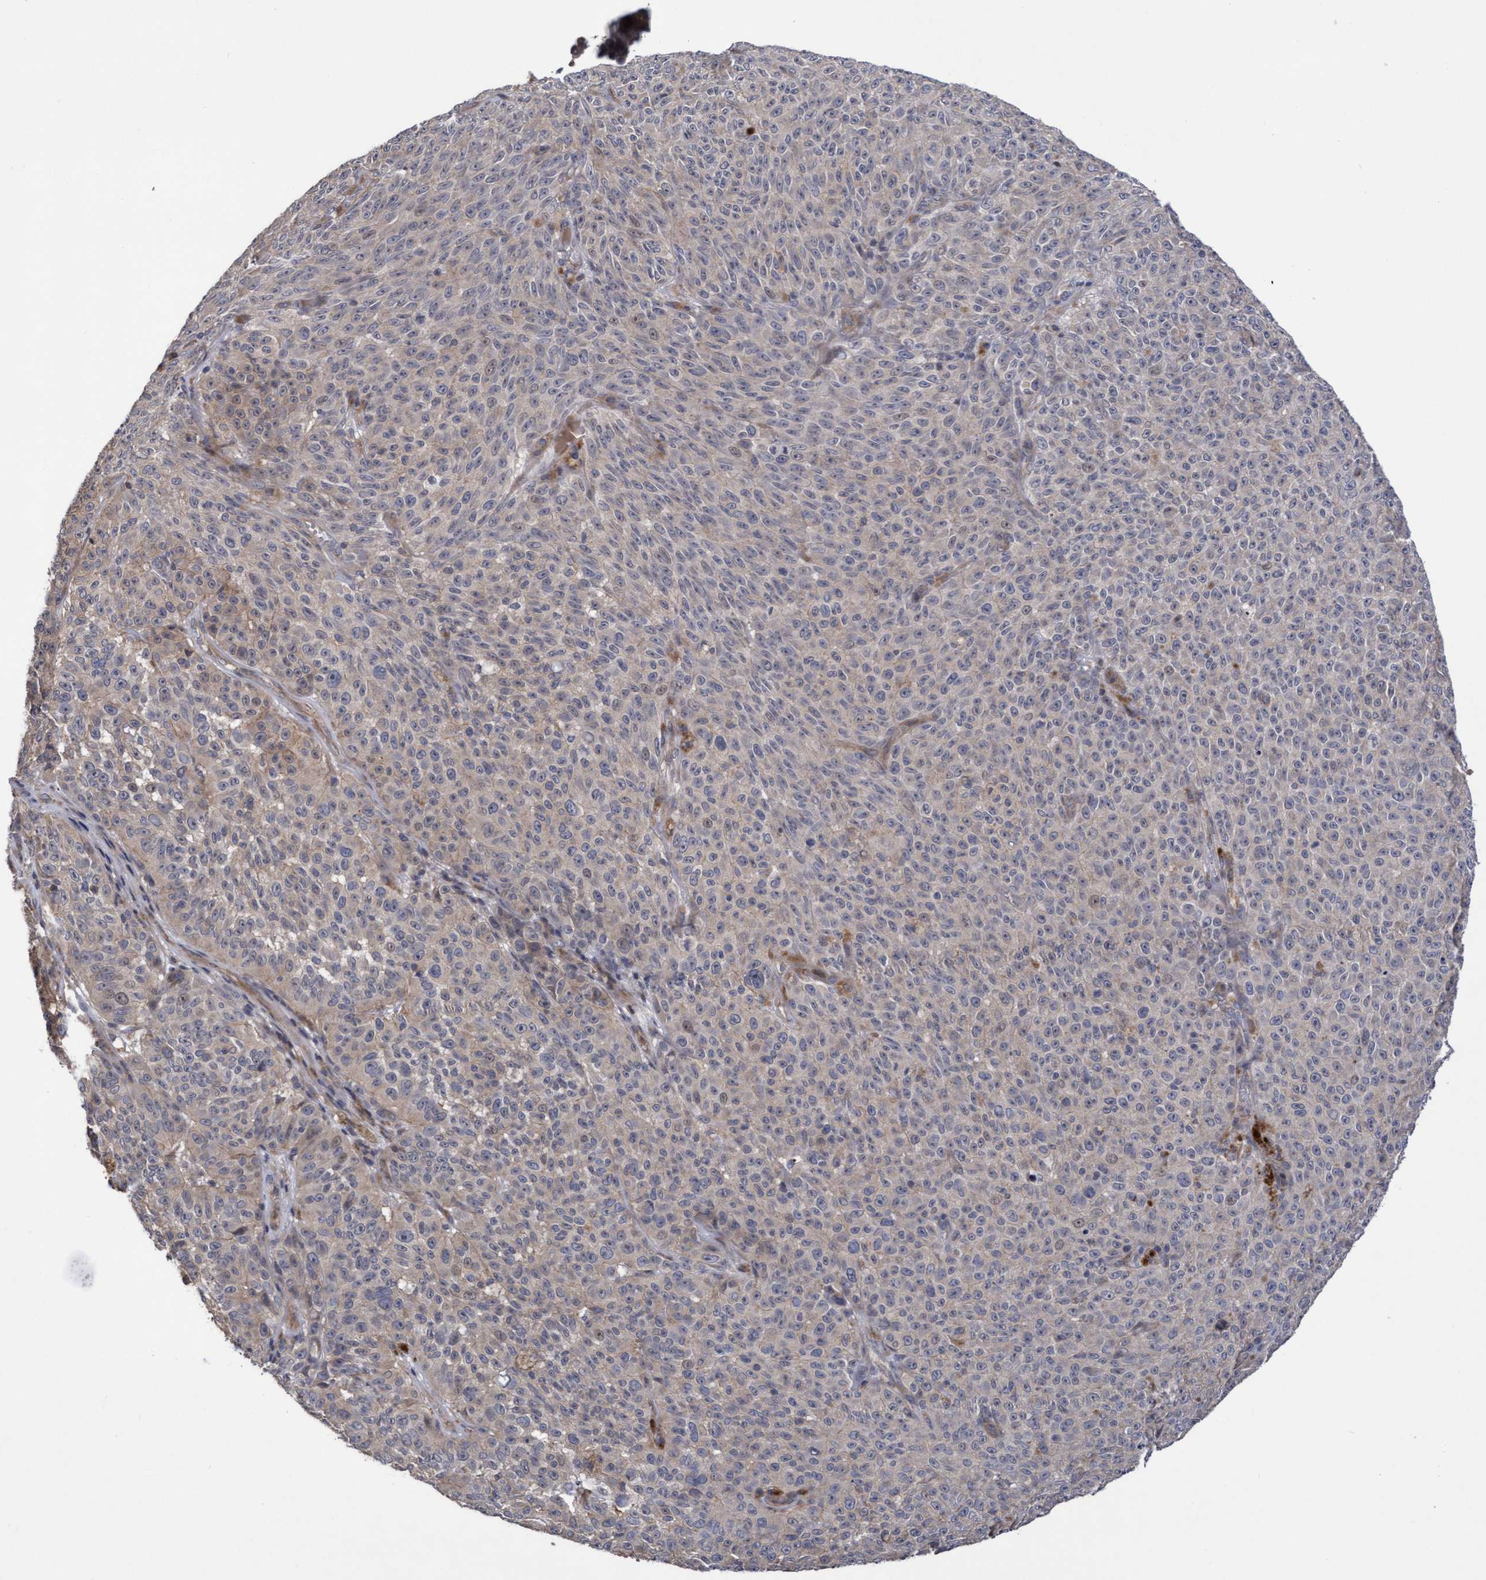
{"staining": {"intensity": "negative", "quantity": "none", "location": "none"}, "tissue": "melanoma", "cell_type": "Tumor cells", "image_type": "cancer", "snomed": [{"axis": "morphology", "description": "Malignant melanoma, NOS"}, {"axis": "topography", "description": "Skin"}], "caption": "This is an immunohistochemistry (IHC) histopathology image of human melanoma. There is no expression in tumor cells.", "gene": "COBL", "patient": {"sex": "female", "age": 82}}